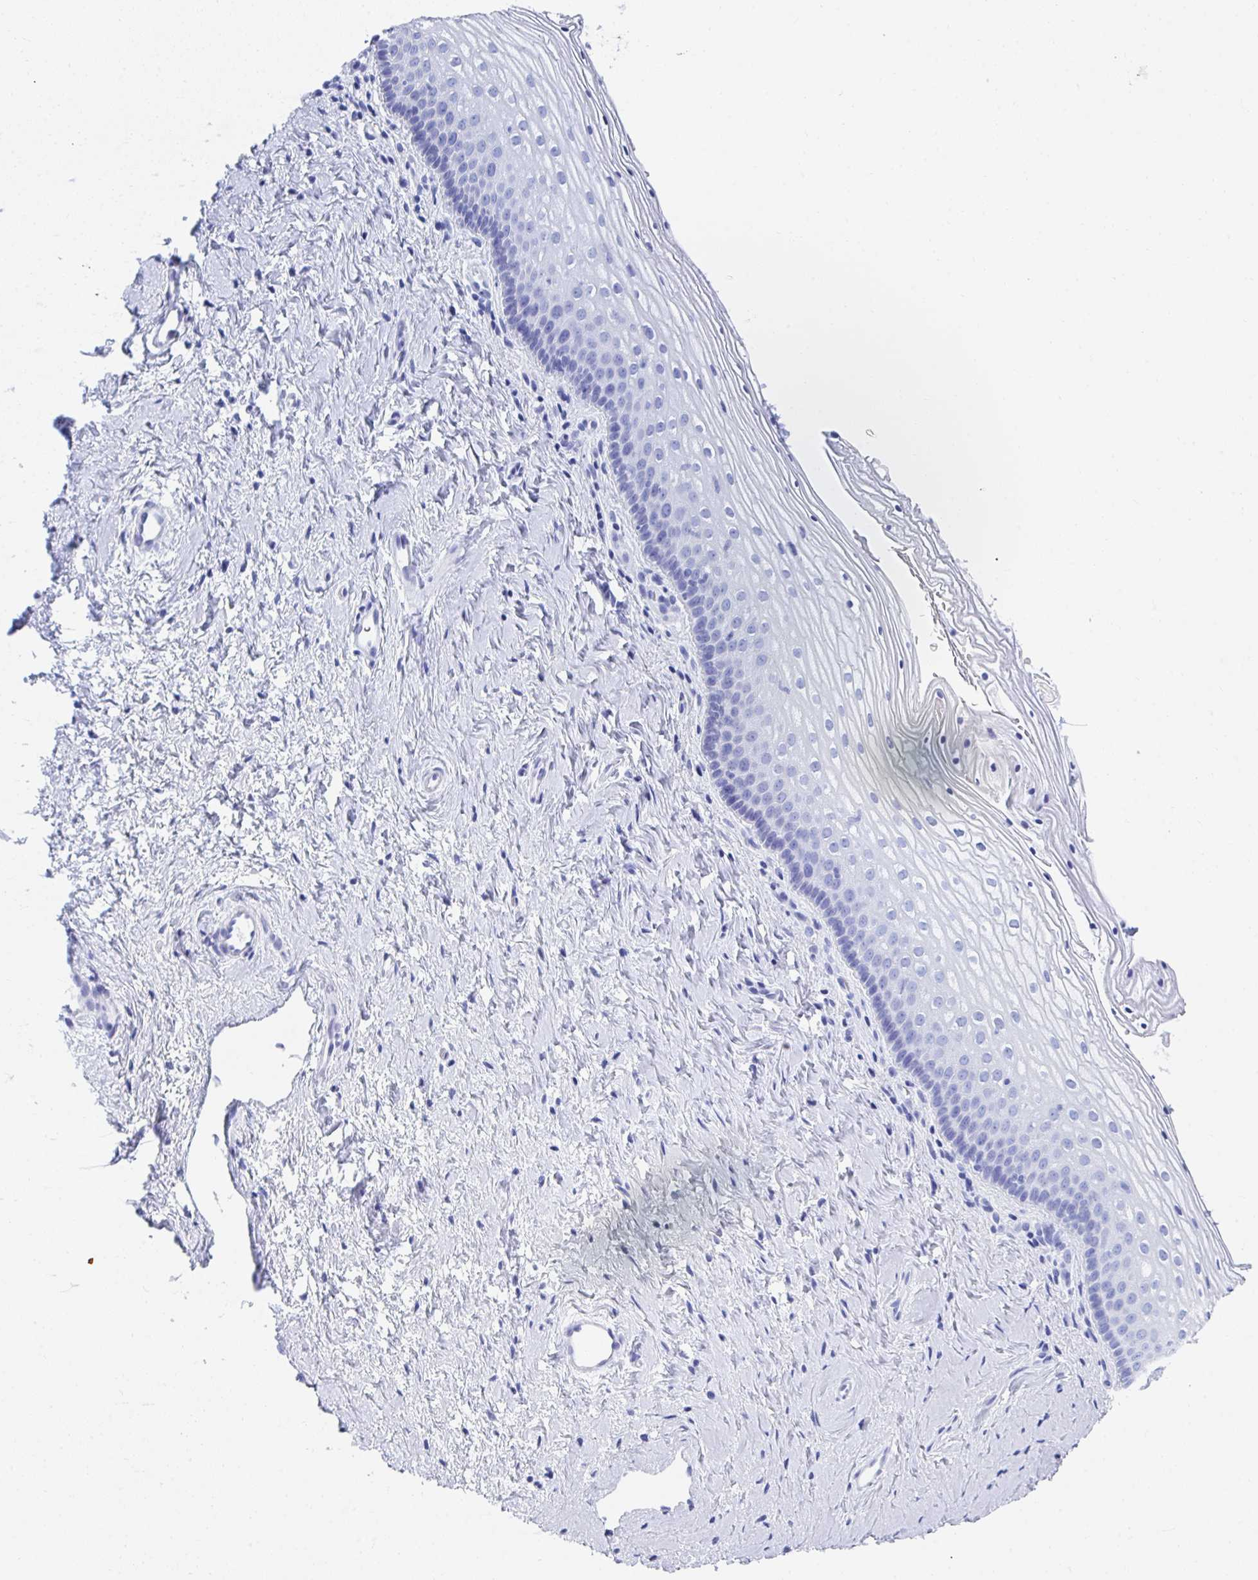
{"staining": {"intensity": "negative", "quantity": "none", "location": "none"}, "tissue": "vagina", "cell_type": "Squamous epithelial cells", "image_type": "normal", "snomed": [{"axis": "morphology", "description": "Normal tissue, NOS"}, {"axis": "morphology", "description": "Squamous cell carcinoma, NOS"}, {"axis": "topography", "description": "Vagina"}, {"axis": "topography", "description": "Cervix"}], "caption": "This is an IHC micrograph of benign human vagina. There is no expression in squamous epithelial cells.", "gene": "CD7", "patient": {"sex": "female", "age": 45}}